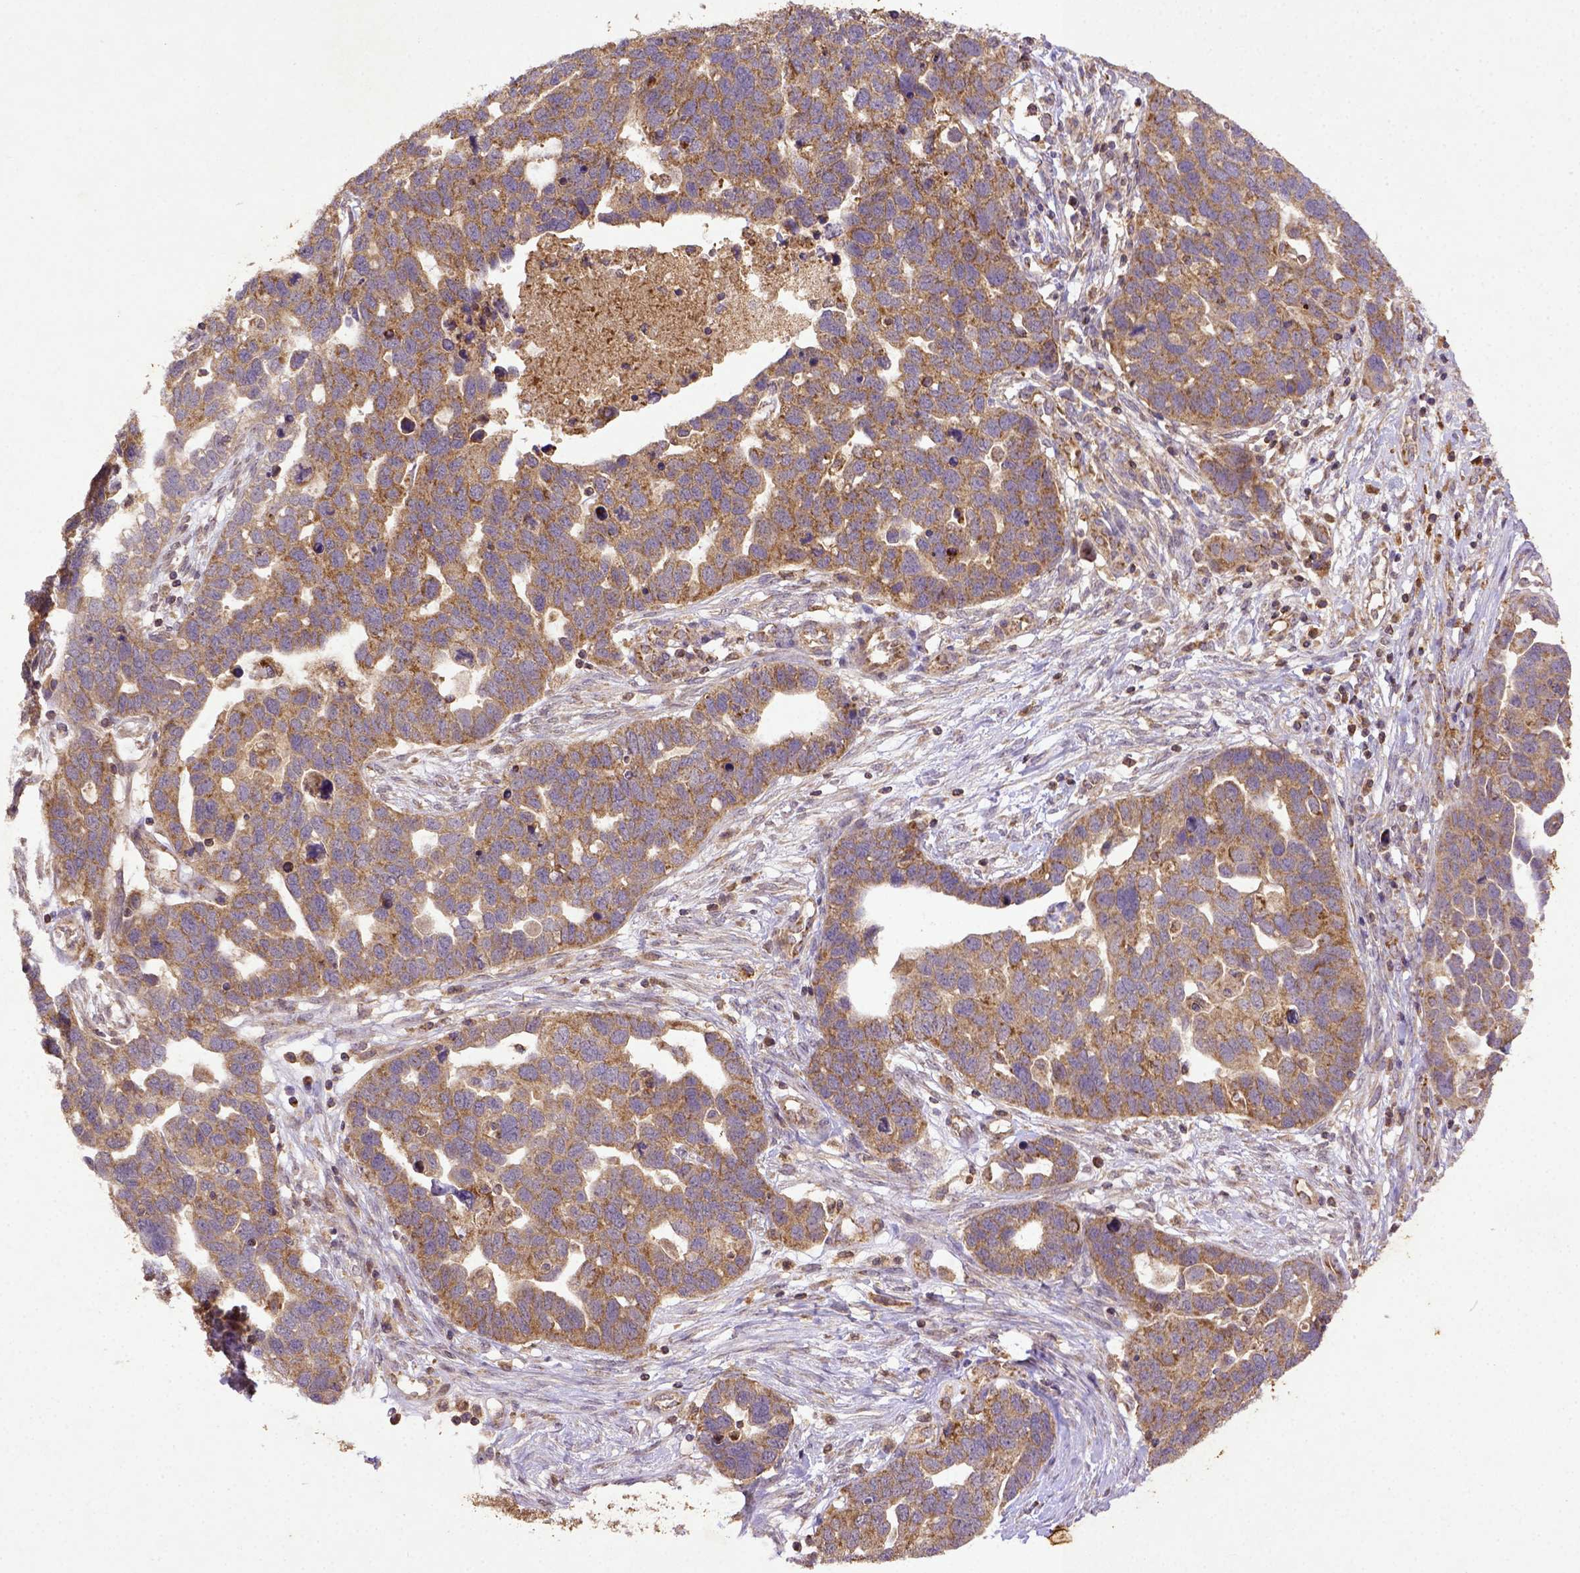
{"staining": {"intensity": "moderate", "quantity": ">75%", "location": "cytoplasmic/membranous"}, "tissue": "ovarian cancer", "cell_type": "Tumor cells", "image_type": "cancer", "snomed": [{"axis": "morphology", "description": "Cystadenocarcinoma, serous, NOS"}, {"axis": "topography", "description": "Ovary"}], "caption": "Immunohistochemical staining of human ovarian cancer exhibits medium levels of moderate cytoplasmic/membranous positivity in about >75% of tumor cells.", "gene": "MT-CO1", "patient": {"sex": "female", "age": 54}}